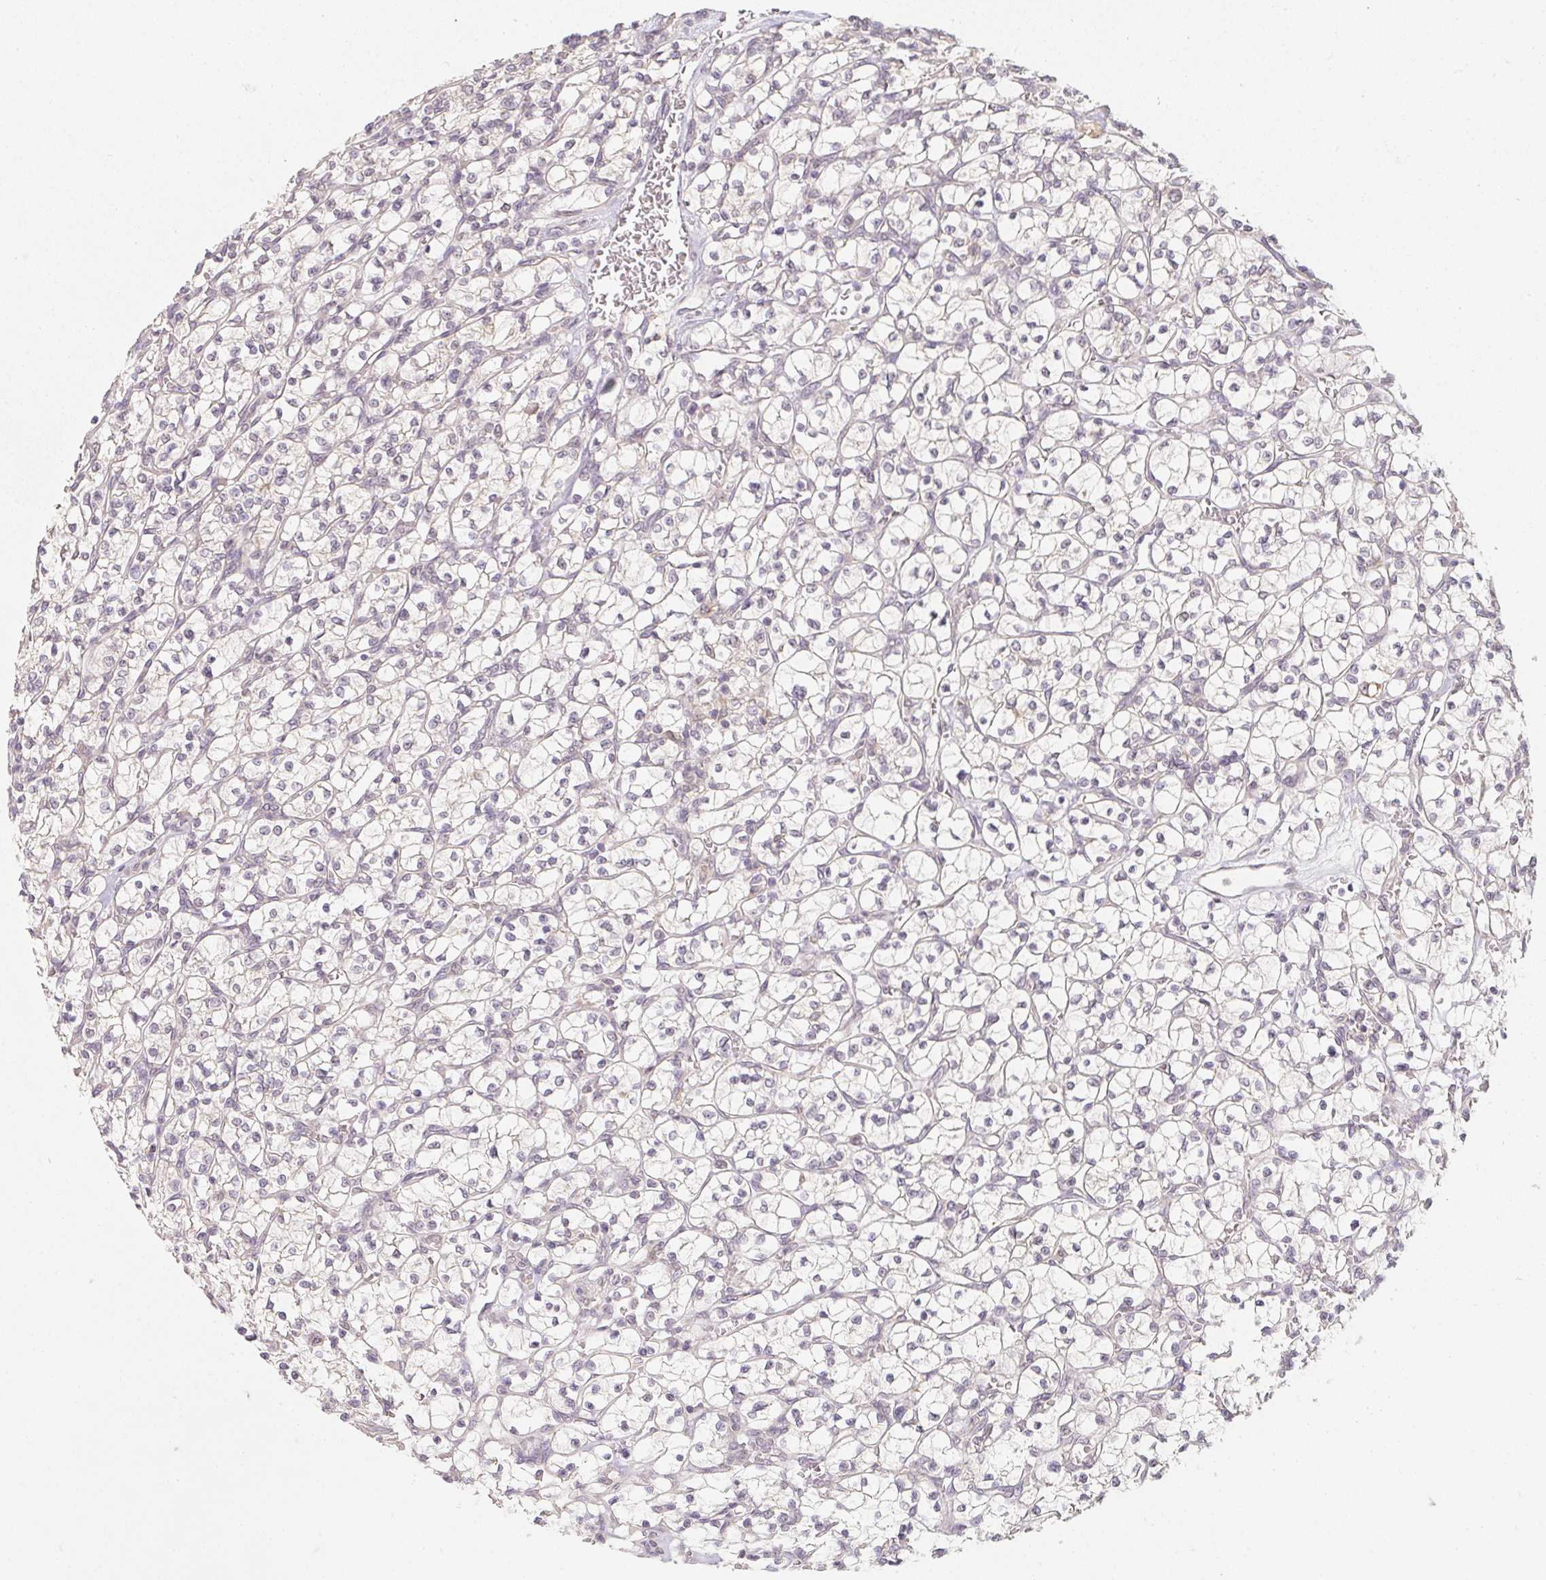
{"staining": {"intensity": "negative", "quantity": "none", "location": "none"}, "tissue": "renal cancer", "cell_type": "Tumor cells", "image_type": "cancer", "snomed": [{"axis": "morphology", "description": "Adenocarcinoma, NOS"}, {"axis": "topography", "description": "Kidney"}], "caption": "IHC of human adenocarcinoma (renal) displays no expression in tumor cells. The staining is performed using DAB brown chromogen with nuclei counter-stained in using hematoxylin.", "gene": "SOAT1", "patient": {"sex": "female", "age": 64}}